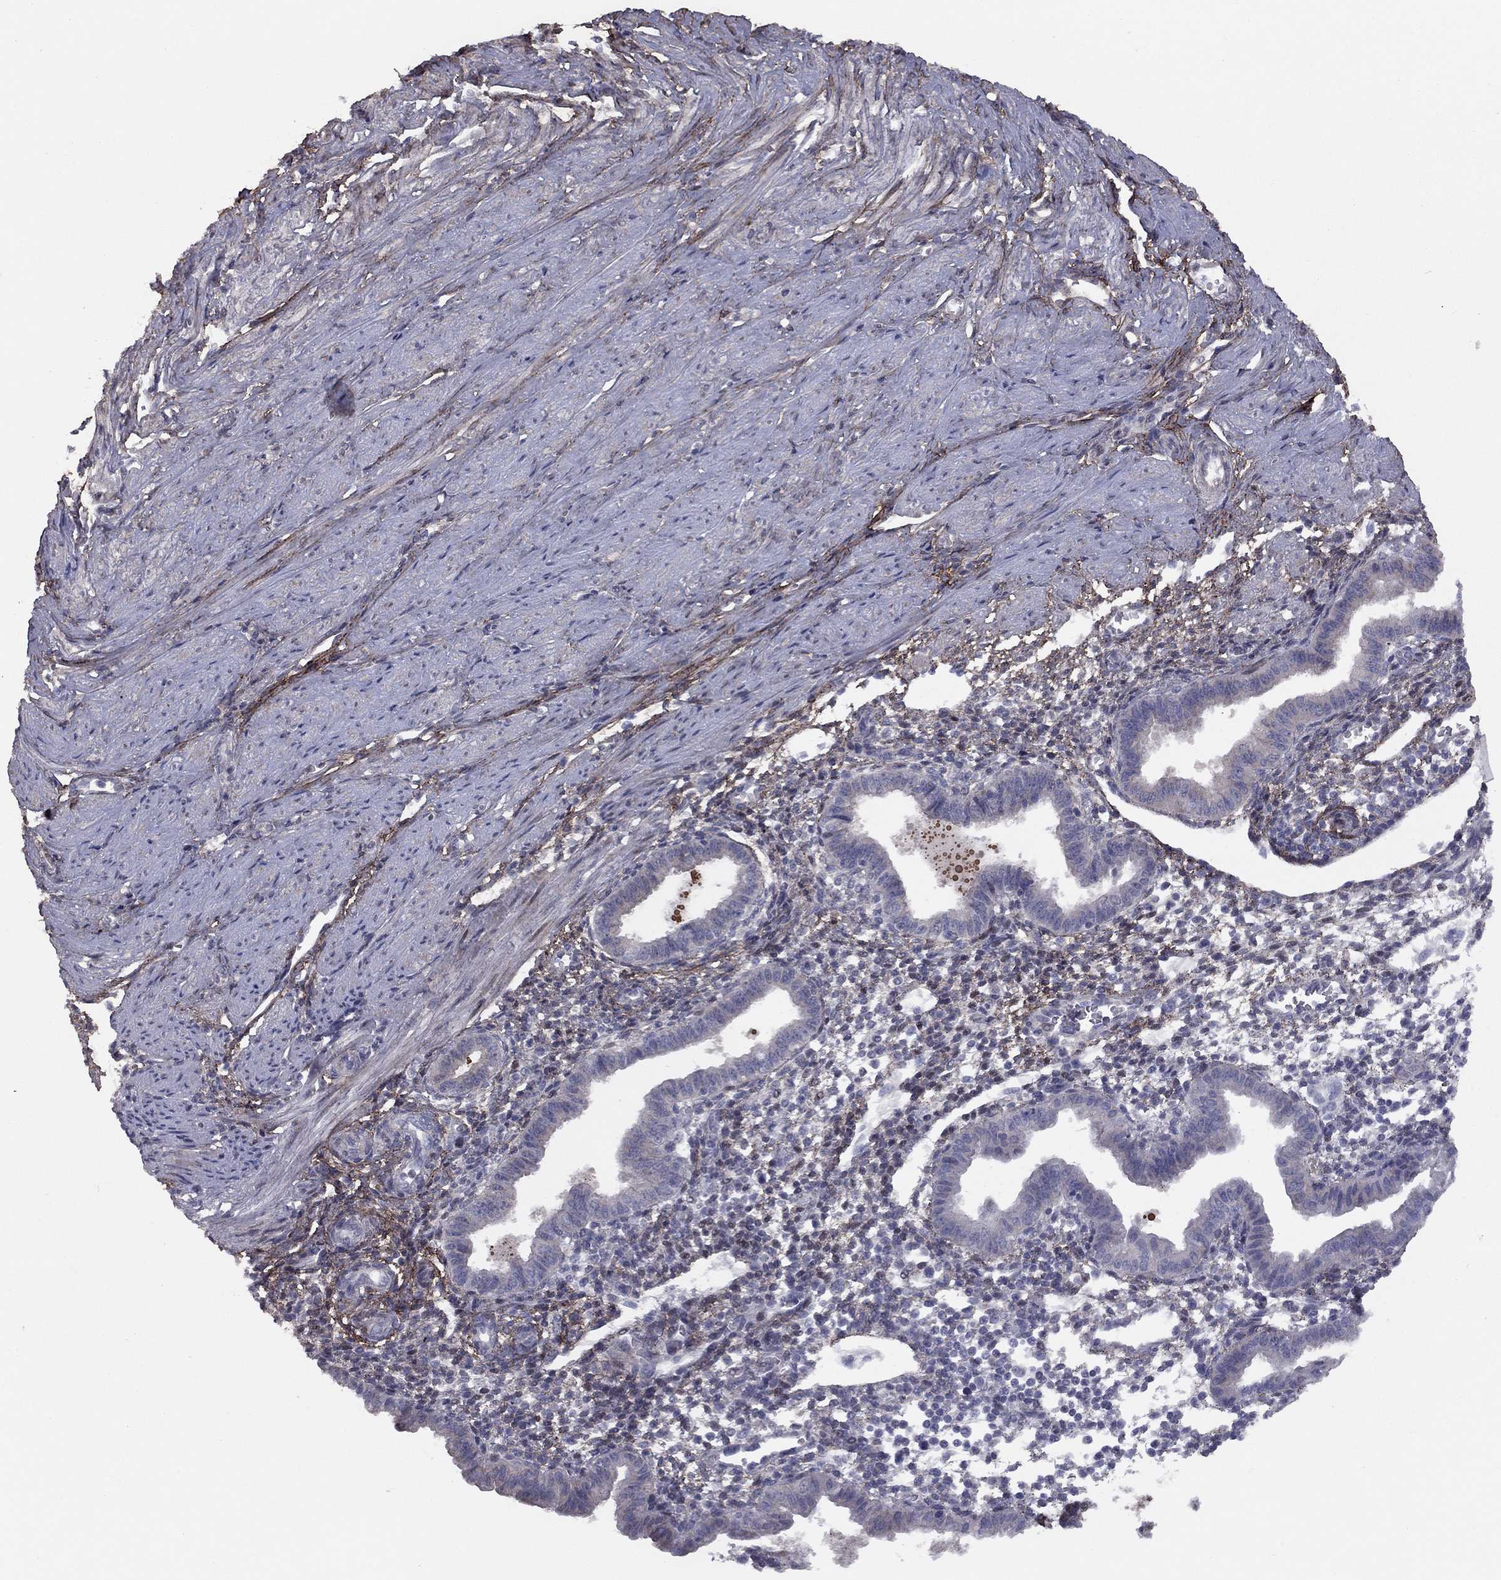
{"staining": {"intensity": "negative", "quantity": "none", "location": "none"}, "tissue": "endometrium", "cell_type": "Cells in endometrial stroma", "image_type": "normal", "snomed": [{"axis": "morphology", "description": "Normal tissue, NOS"}, {"axis": "topography", "description": "Endometrium"}], "caption": "Immunohistochemistry (IHC) photomicrograph of normal endometrium stained for a protein (brown), which demonstrates no staining in cells in endometrial stroma.", "gene": "DUSP7", "patient": {"sex": "female", "age": 37}}